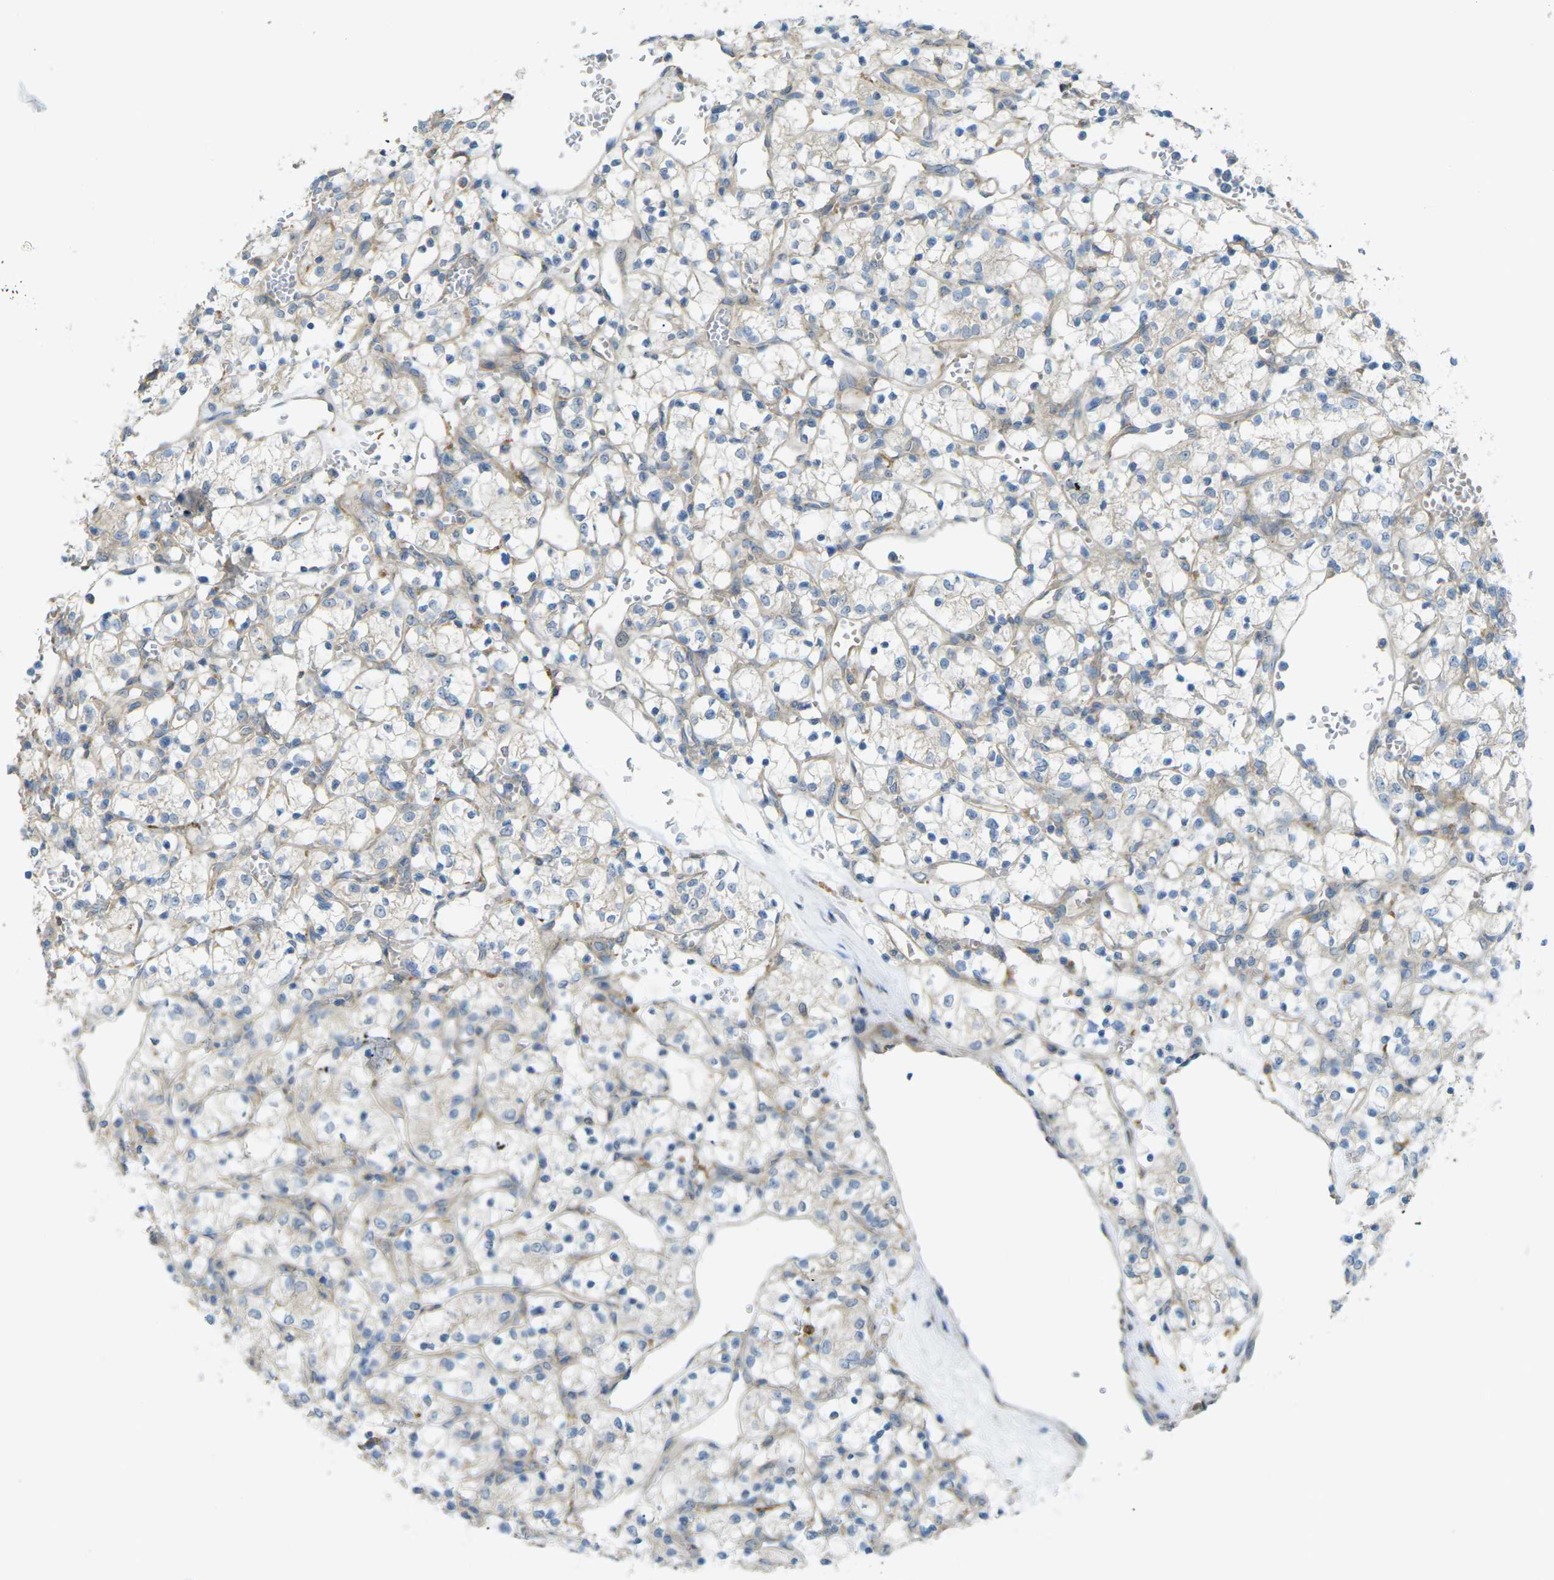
{"staining": {"intensity": "negative", "quantity": "none", "location": "none"}, "tissue": "renal cancer", "cell_type": "Tumor cells", "image_type": "cancer", "snomed": [{"axis": "morphology", "description": "Adenocarcinoma, NOS"}, {"axis": "topography", "description": "Kidney"}], "caption": "Renal adenocarcinoma was stained to show a protein in brown. There is no significant staining in tumor cells.", "gene": "MYLK4", "patient": {"sex": "female", "age": 69}}